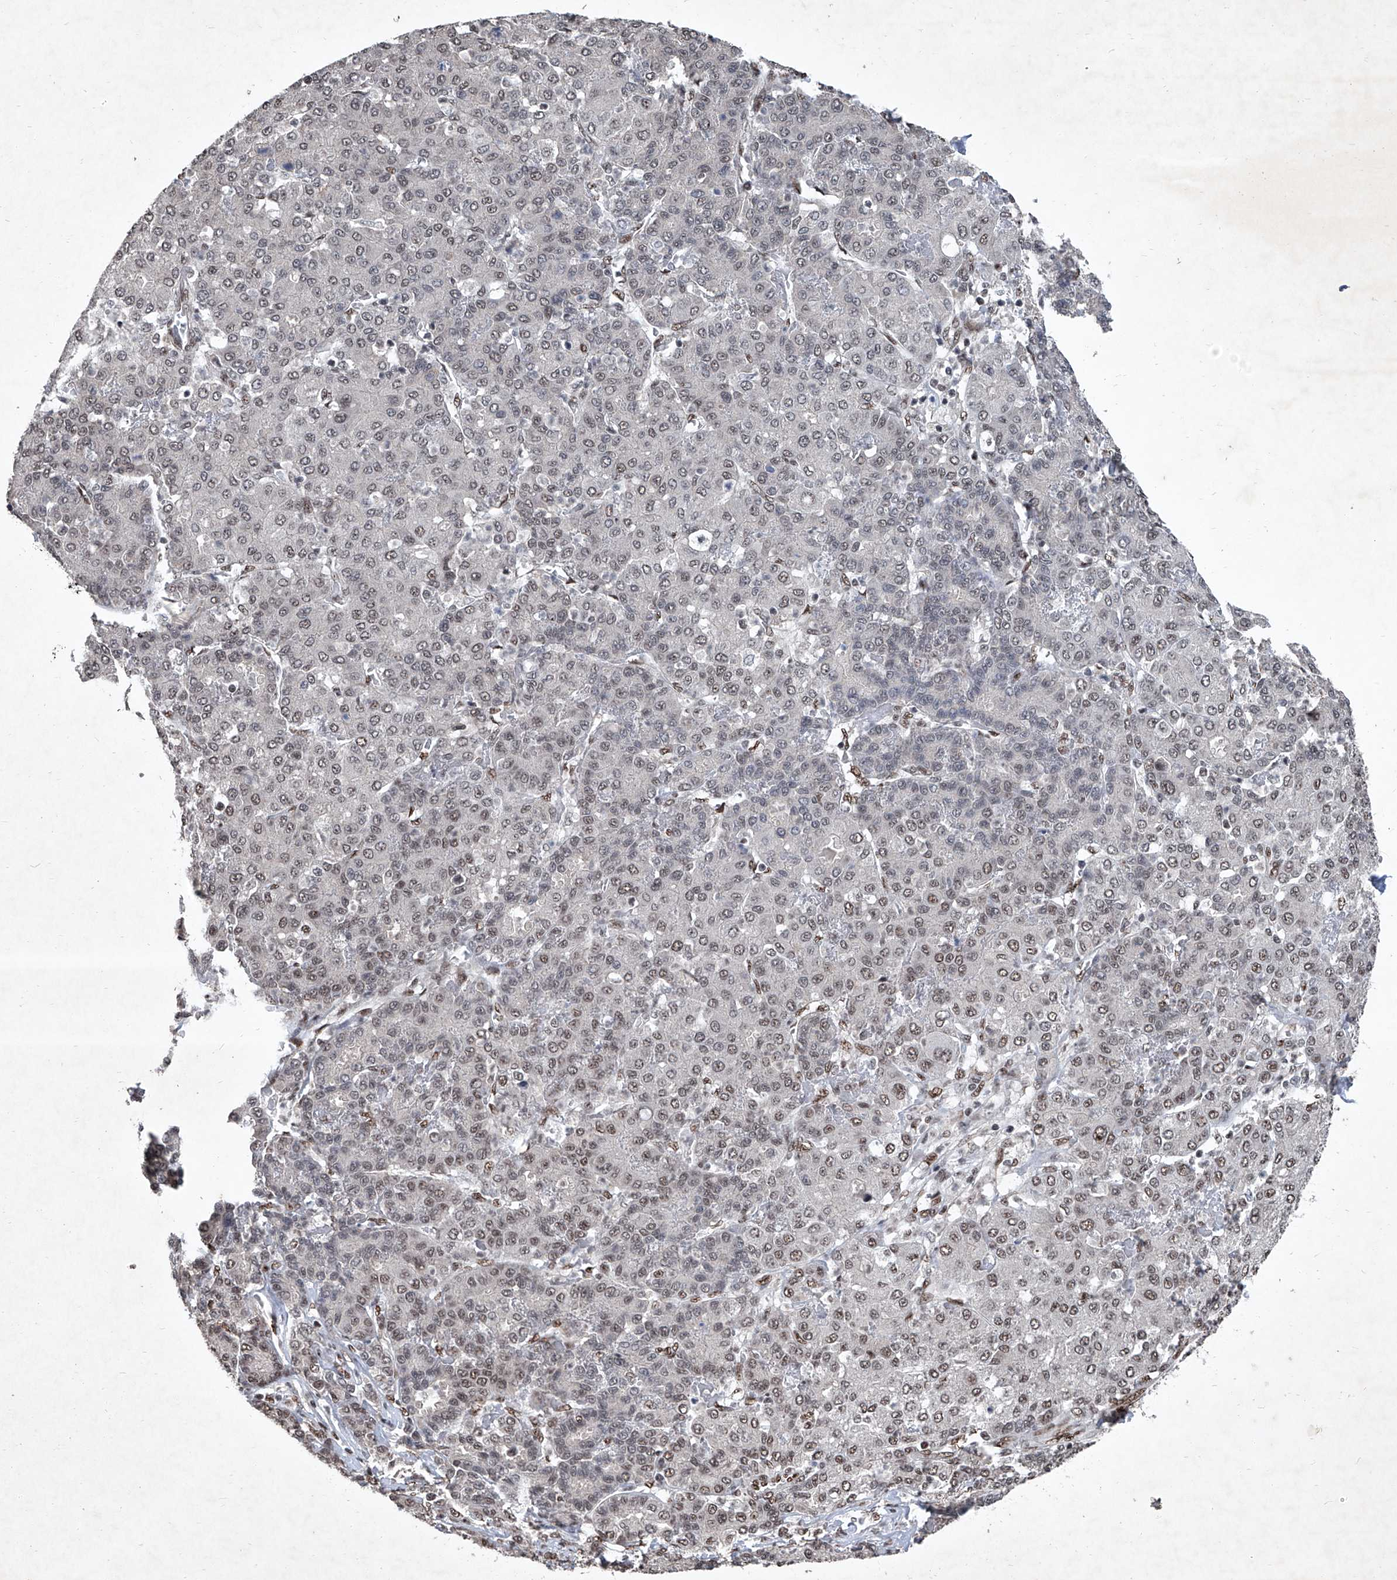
{"staining": {"intensity": "weak", "quantity": ">75%", "location": "nuclear"}, "tissue": "liver cancer", "cell_type": "Tumor cells", "image_type": "cancer", "snomed": [{"axis": "morphology", "description": "Carcinoma, Hepatocellular, NOS"}, {"axis": "topography", "description": "Liver"}], "caption": "Human hepatocellular carcinoma (liver) stained with a brown dye reveals weak nuclear positive positivity in about >75% of tumor cells.", "gene": "DDX39B", "patient": {"sex": "male", "age": 65}}